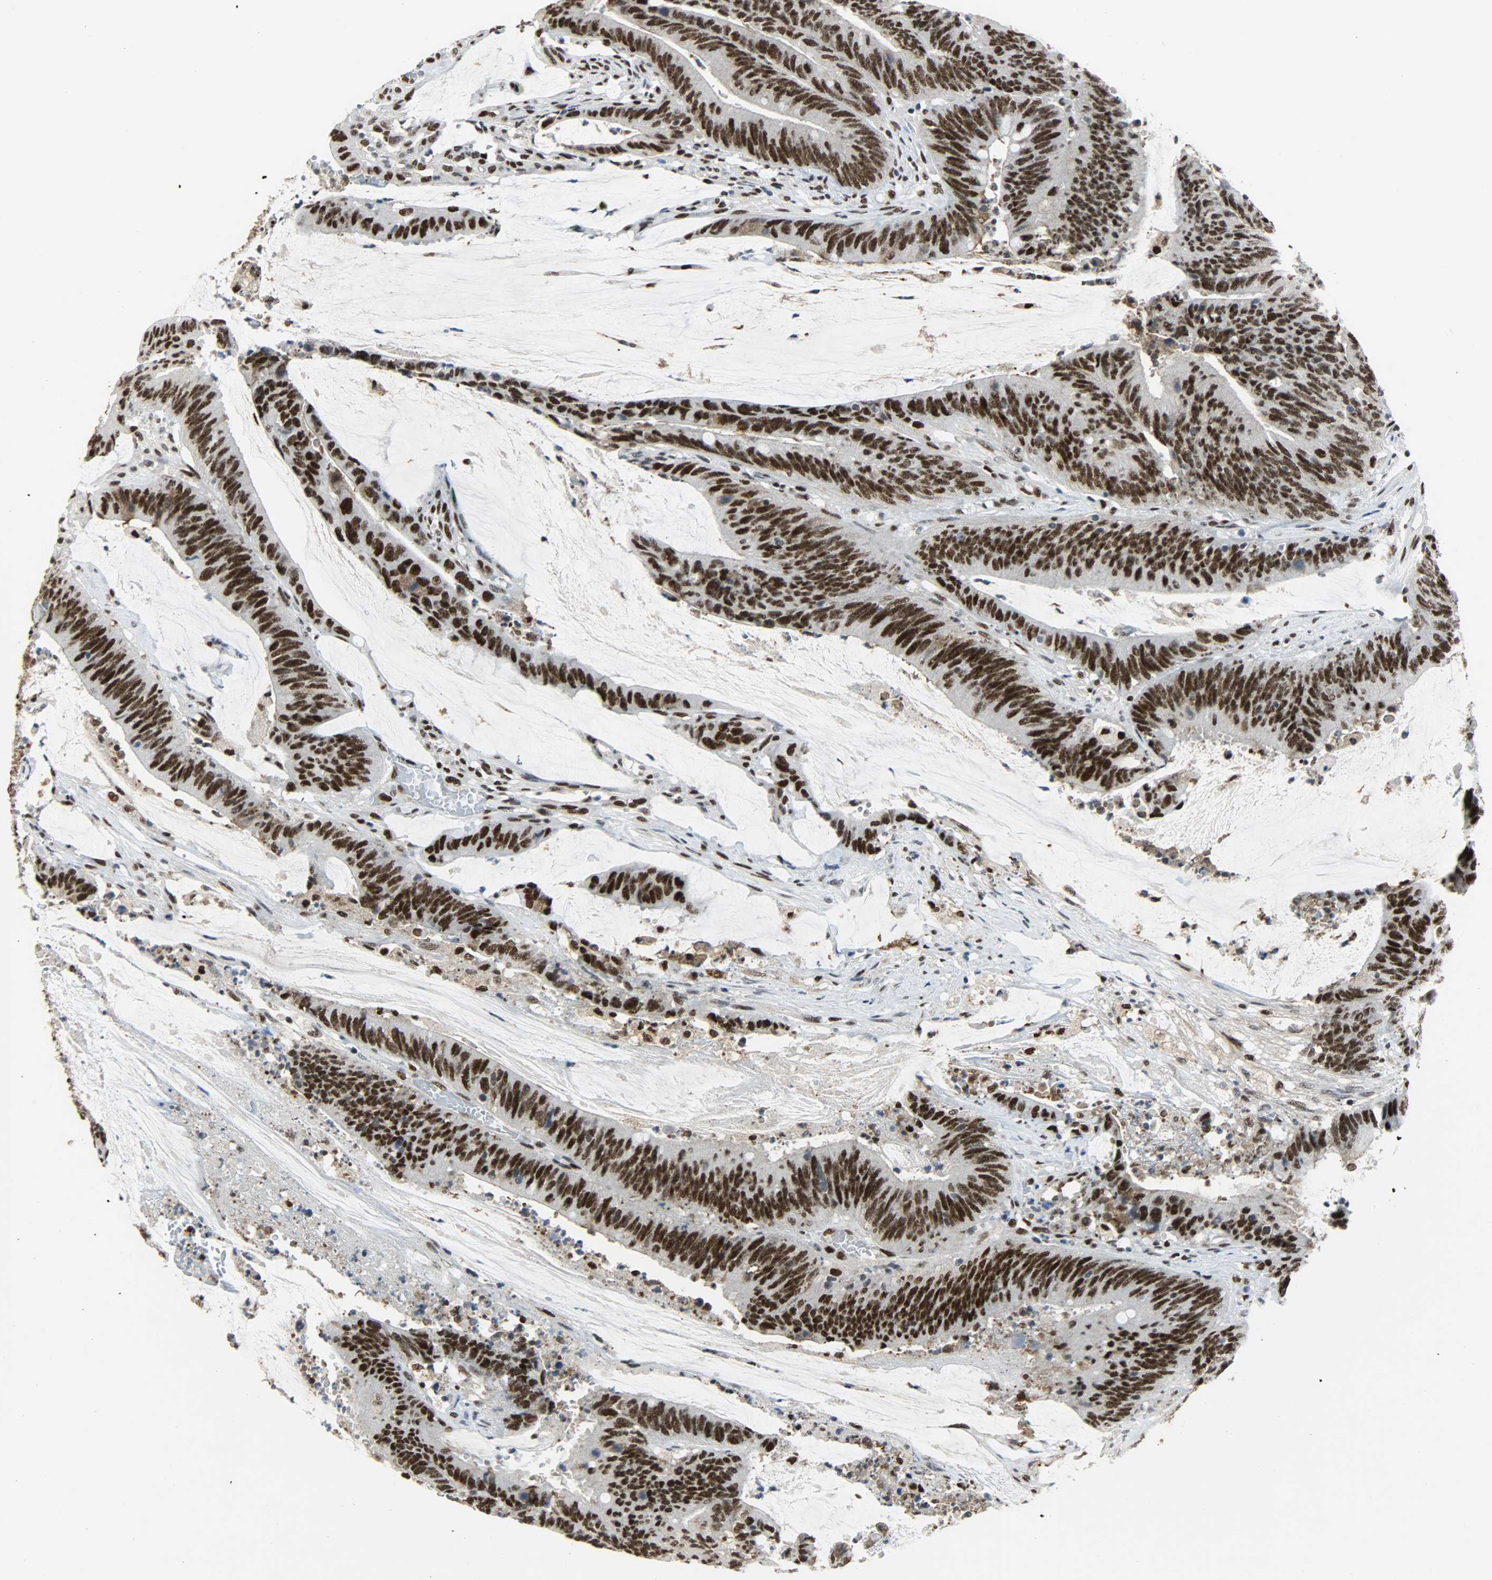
{"staining": {"intensity": "strong", "quantity": ">75%", "location": "nuclear"}, "tissue": "colorectal cancer", "cell_type": "Tumor cells", "image_type": "cancer", "snomed": [{"axis": "morphology", "description": "Adenocarcinoma, NOS"}, {"axis": "topography", "description": "Rectum"}], "caption": "A high-resolution photomicrograph shows immunohistochemistry (IHC) staining of adenocarcinoma (colorectal), which shows strong nuclear staining in about >75% of tumor cells.", "gene": "SSB", "patient": {"sex": "female", "age": 66}}